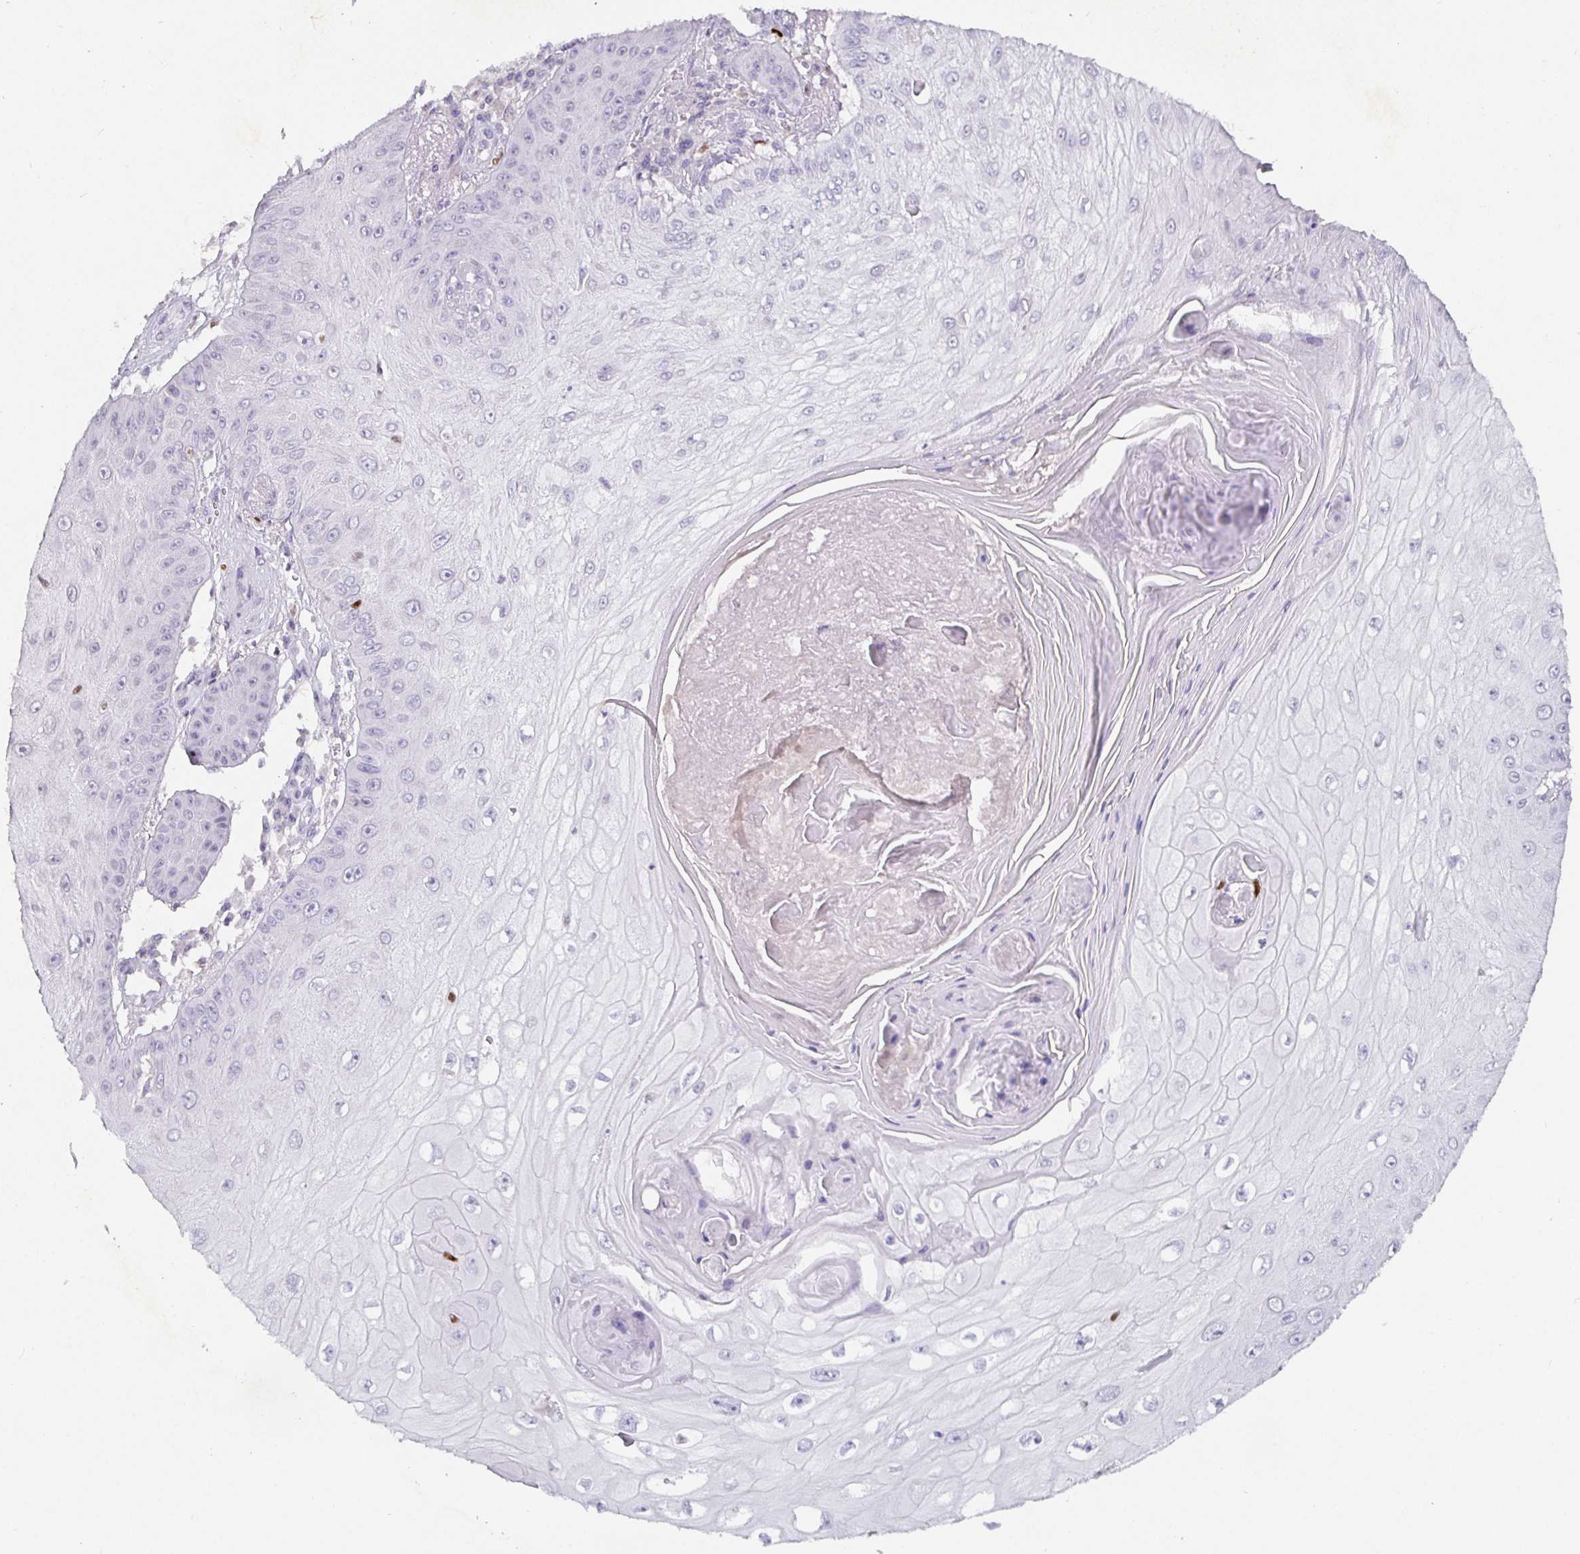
{"staining": {"intensity": "negative", "quantity": "none", "location": "none"}, "tissue": "skin cancer", "cell_type": "Tumor cells", "image_type": "cancer", "snomed": [{"axis": "morphology", "description": "Squamous cell carcinoma, NOS"}, {"axis": "topography", "description": "Skin"}], "caption": "Tumor cells are negative for brown protein staining in skin cancer.", "gene": "SATB1", "patient": {"sex": "male", "age": 70}}